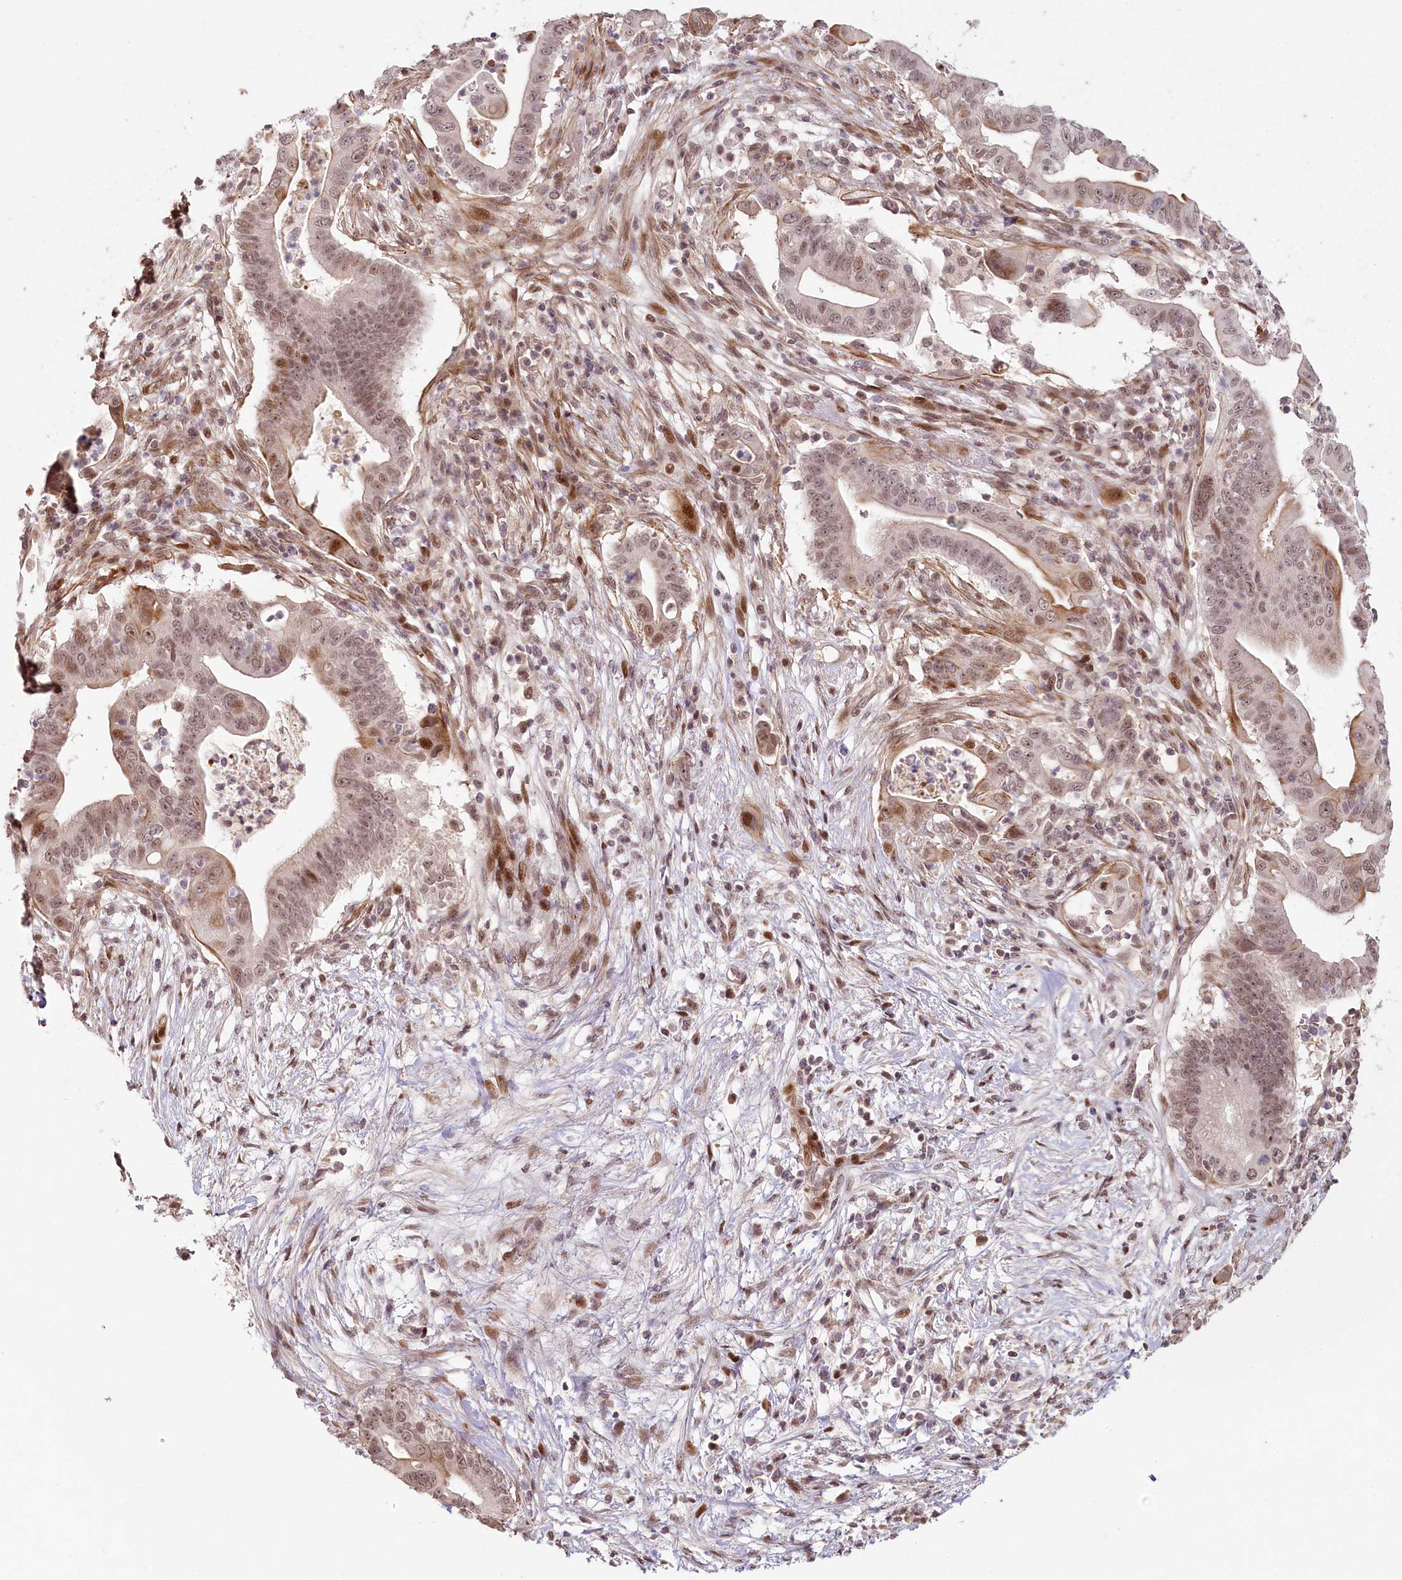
{"staining": {"intensity": "moderate", "quantity": "25%-75%", "location": "cytoplasmic/membranous,nuclear"}, "tissue": "pancreatic cancer", "cell_type": "Tumor cells", "image_type": "cancer", "snomed": [{"axis": "morphology", "description": "Adenocarcinoma, NOS"}, {"axis": "topography", "description": "Pancreas"}], "caption": "This photomicrograph reveals adenocarcinoma (pancreatic) stained with immunohistochemistry to label a protein in brown. The cytoplasmic/membranous and nuclear of tumor cells show moderate positivity for the protein. Nuclei are counter-stained blue.", "gene": "FAM204A", "patient": {"sex": "male", "age": 68}}